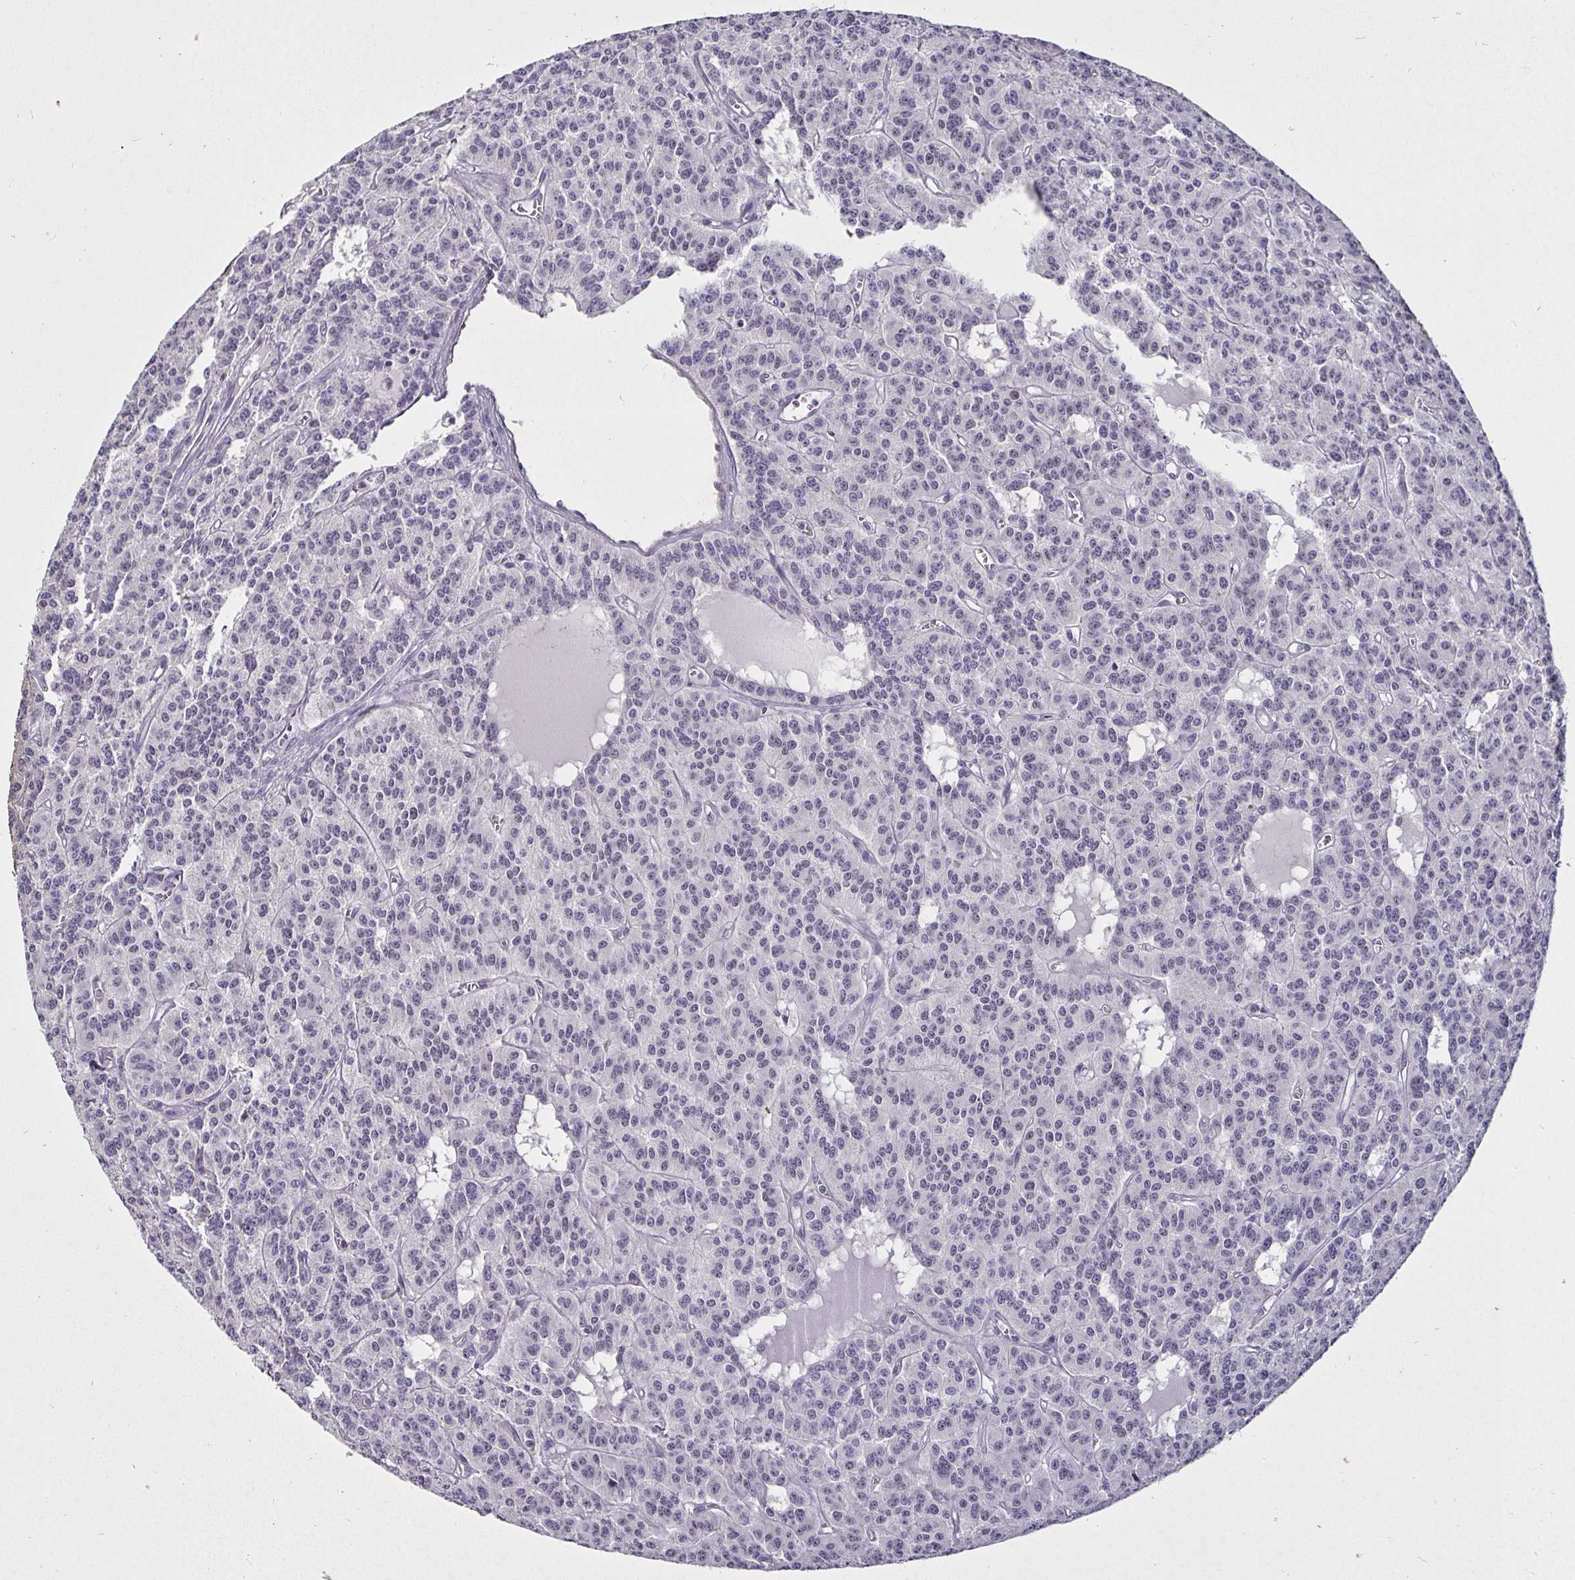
{"staining": {"intensity": "weak", "quantity": "<25%", "location": "nuclear"}, "tissue": "carcinoid", "cell_type": "Tumor cells", "image_type": "cancer", "snomed": [{"axis": "morphology", "description": "Carcinoid, malignant, NOS"}, {"axis": "topography", "description": "Lung"}], "caption": "Immunohistochemical staining of human carcinoid reveals no significant expression in tumor cells.", "gene": "MLH1", "patient": {"sex": "female", "age": 71}}